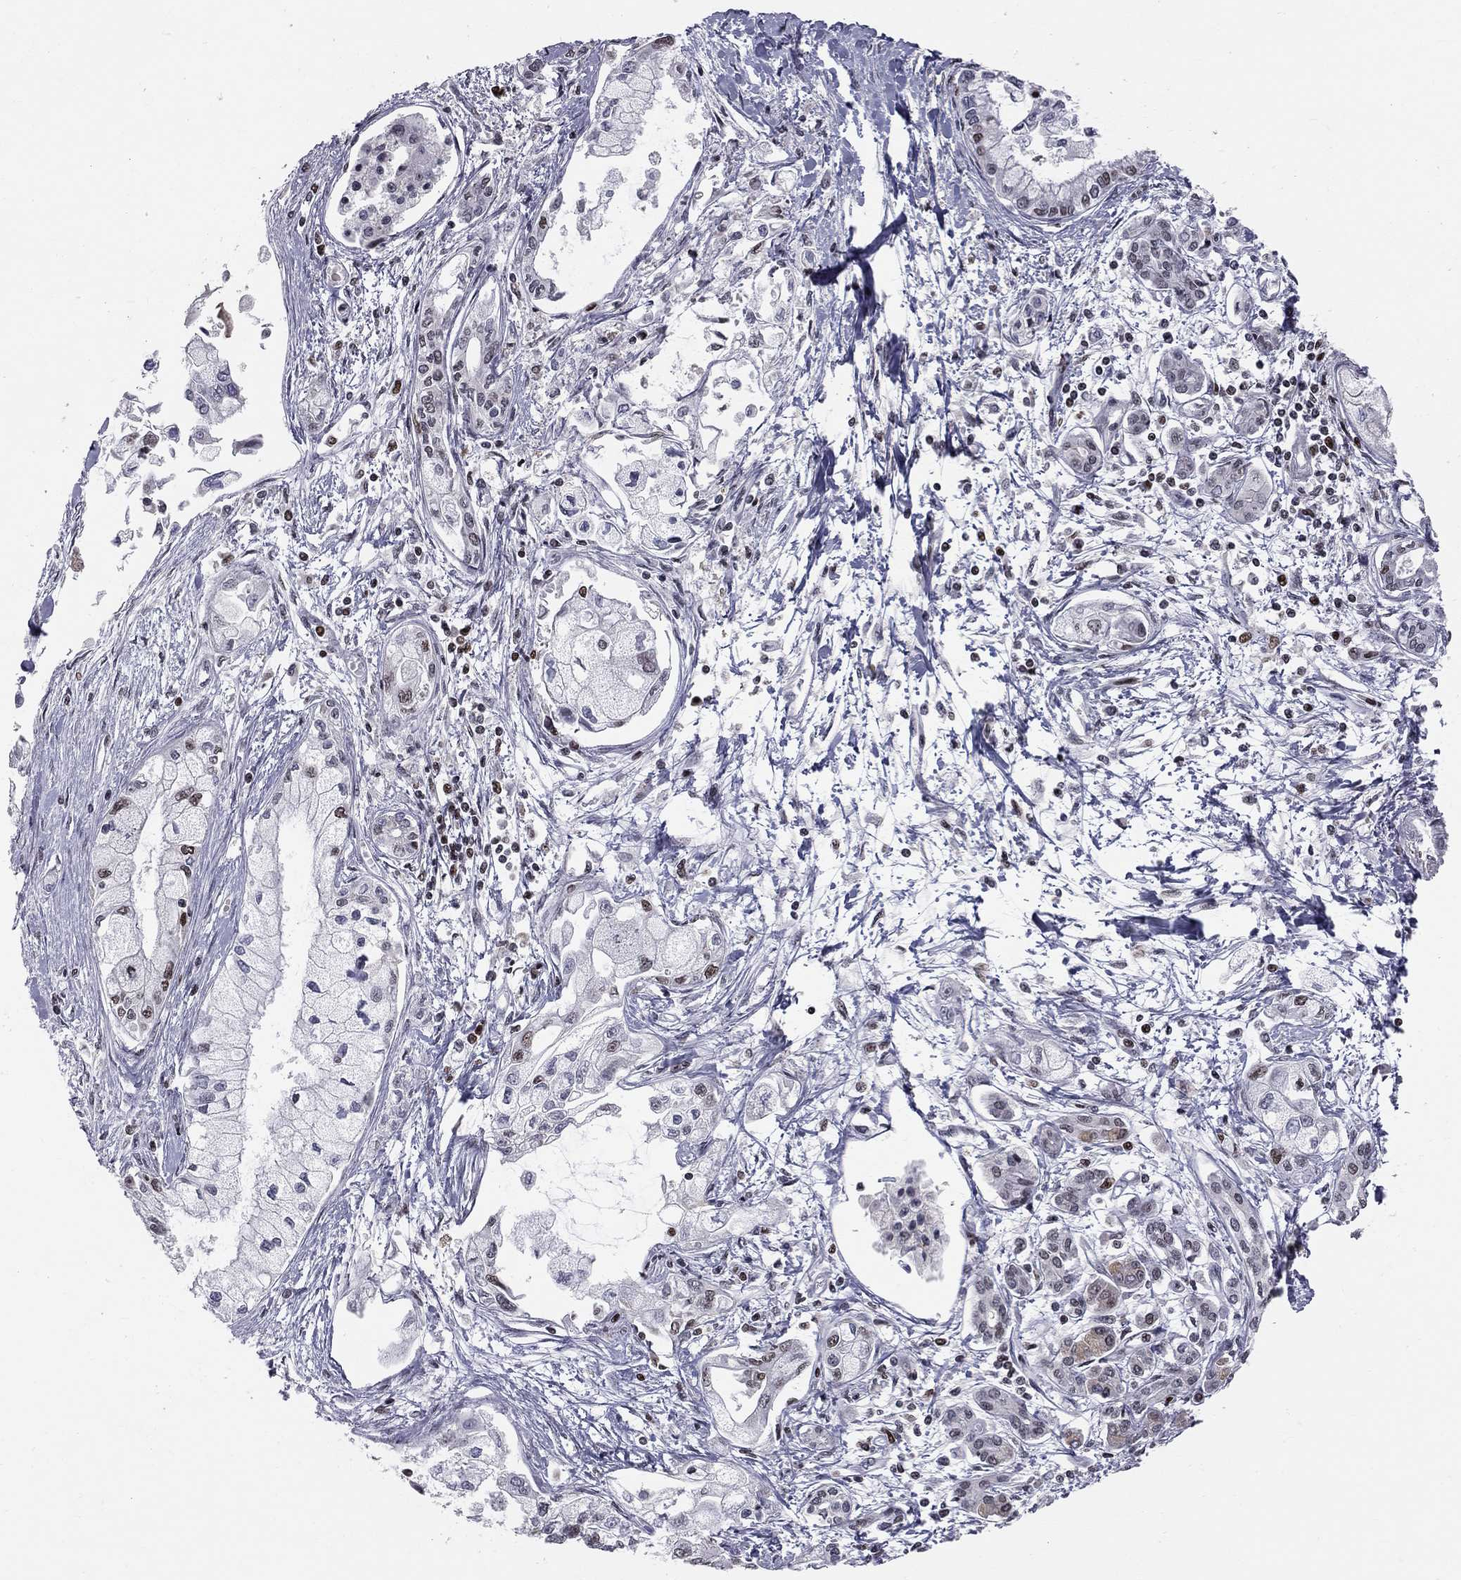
{"staining": {"intensity": "strong", "quantity": "<25%", "location": "nuclear"}, "tissue": "pancreatic cancer", "cell_type": "Tumor cells", "image_type": "cancer", "snomed": [{"axis": "morphology", "description": "Adenocarcinoma, NOS"}, {"axis": "topography", "description": "Pancreas"}], "caption": "Human pancreatic adenocarcinoma stained for a protein (brown) exhibits strong nuclear positive expression in about <25% of tumor cells.", "gene": "RNASEH2C", "patient": {"sex": "male", "age": 54}}